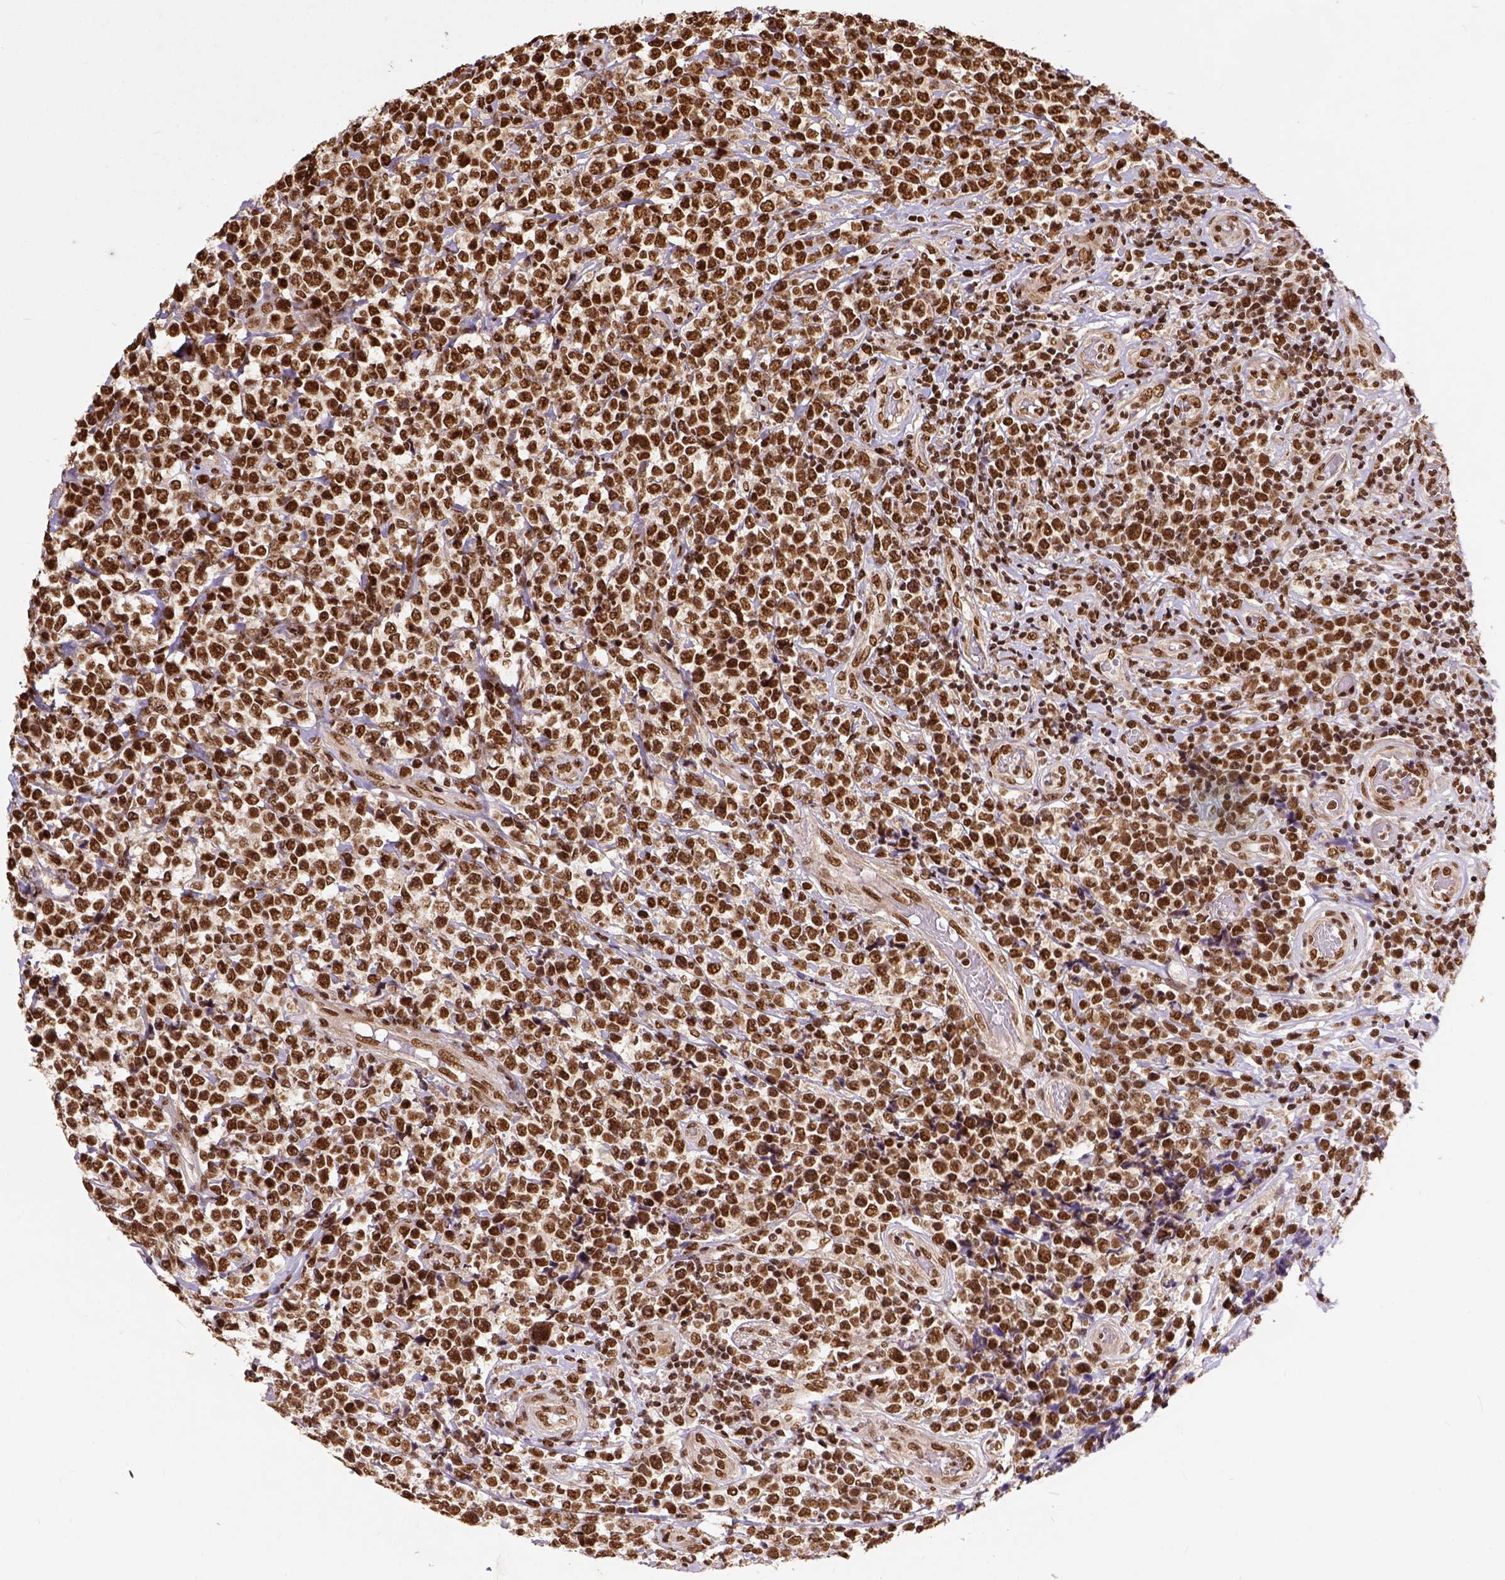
{"staining": {"intensity": "strong", "quantity": ">75%", "location": "nuclear"}, "tissue": "lymphoma", "cell_type": "Tumor cells", "image_type": "cancer", "snomed": [{"axis": "morphology", "description": "Malignant lymphoma, non-Hodgkin's type, High grade"}, {"axis": "topography", "description": "Soft tissue"}], "caption": "This is an image of immunohistochemistry (IHC) staining of malignant lymphoma, non-Hodgkin's type (high-grade), which shows strong expression in the nuclear of tumor cells.", "gene": "NACC1", "patient": {"sex": "female", "age": 56}}